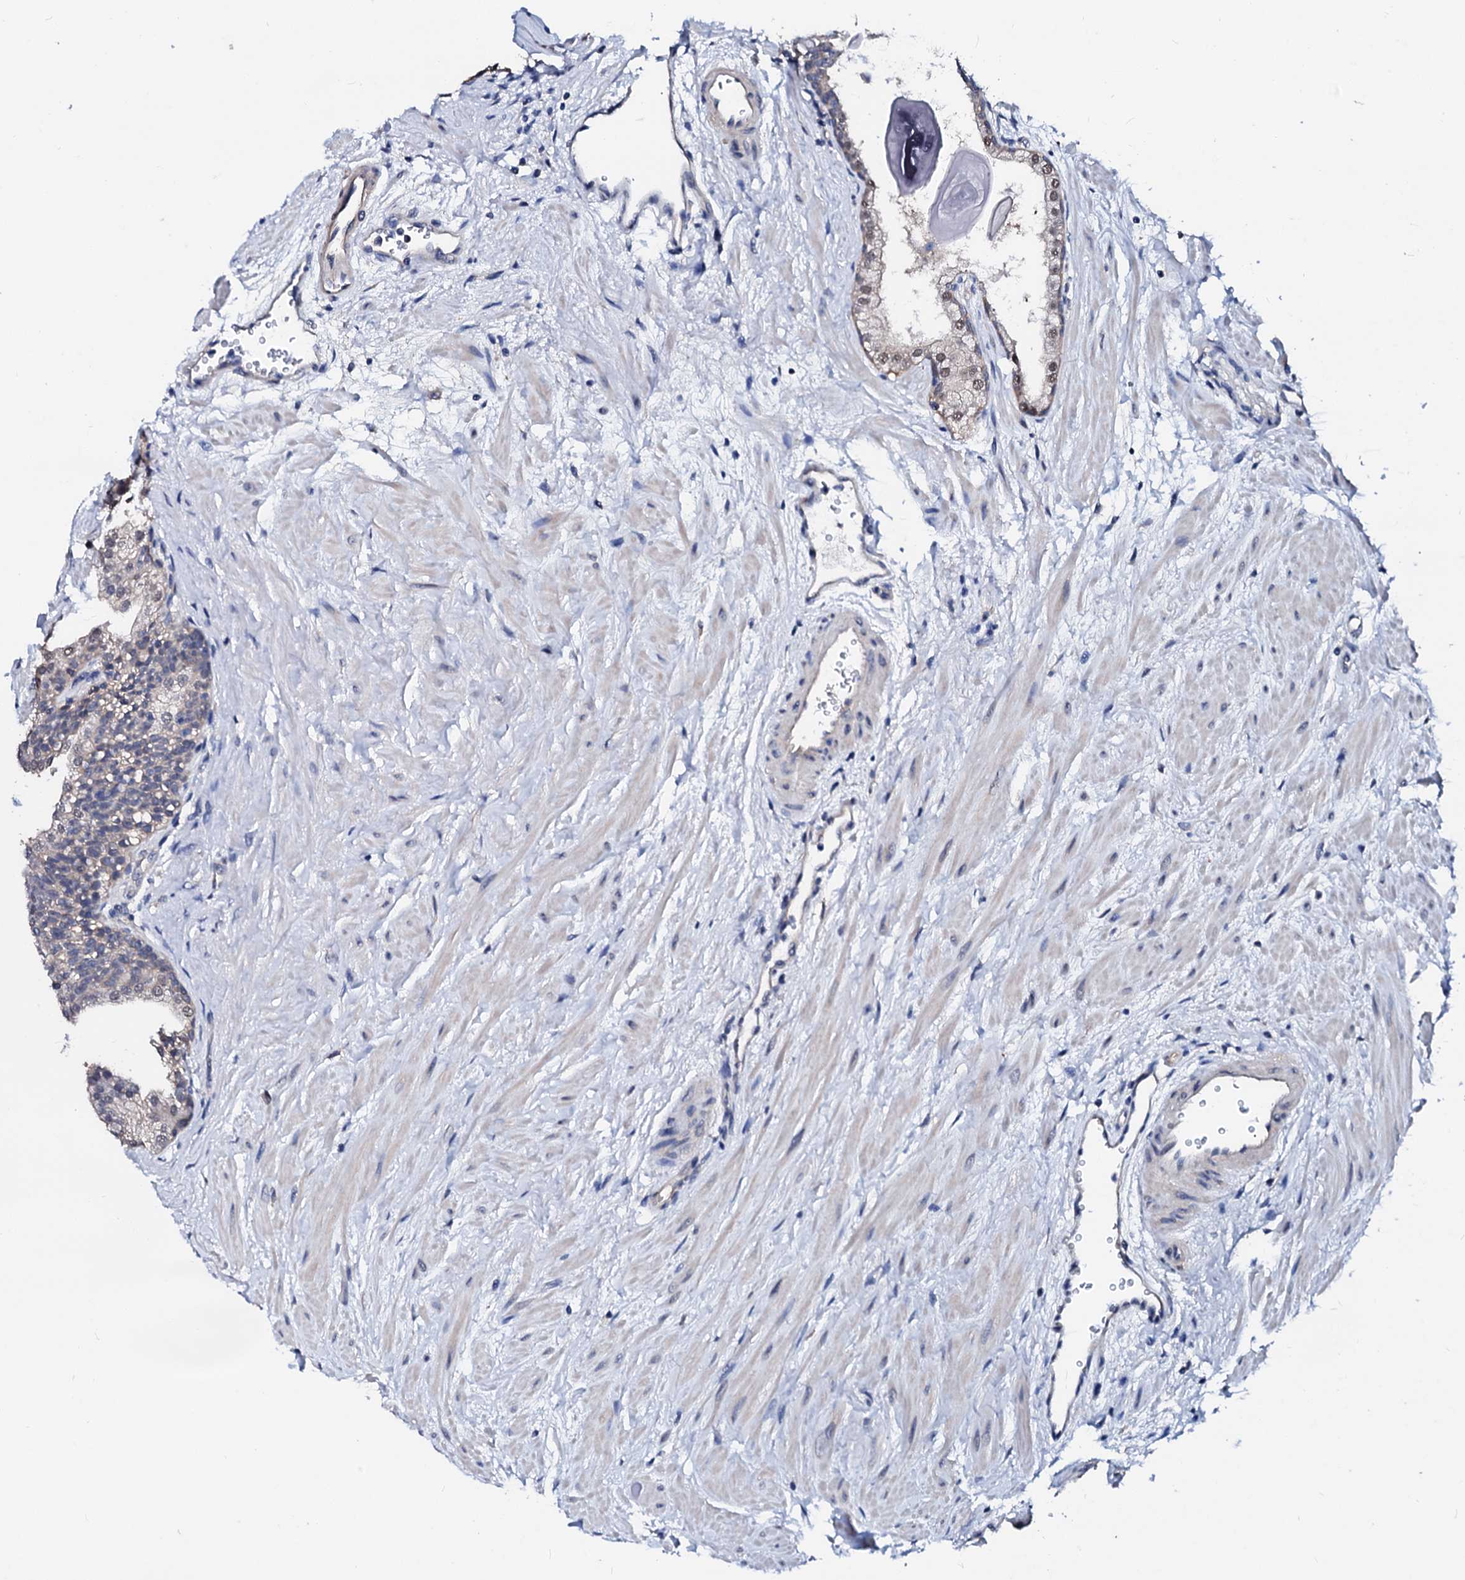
{"staining": {"intensity": "weak", "quantity": "<25%", "location": "nuclear"}, "tissue": "prostate", "cell_type": "Glandular cells", "image_type": "normal", "snomed": [{"axis": "morphology", "description": "Normal tissue, NOS"}, {"axis": "topography", "description": "Prostate"}], "caption": "A micrograph of prostate stained for a protein displays no brown staining in glandular cells.", "gene": "CSN2", "patient": {"sex": "male", "age": 48}}